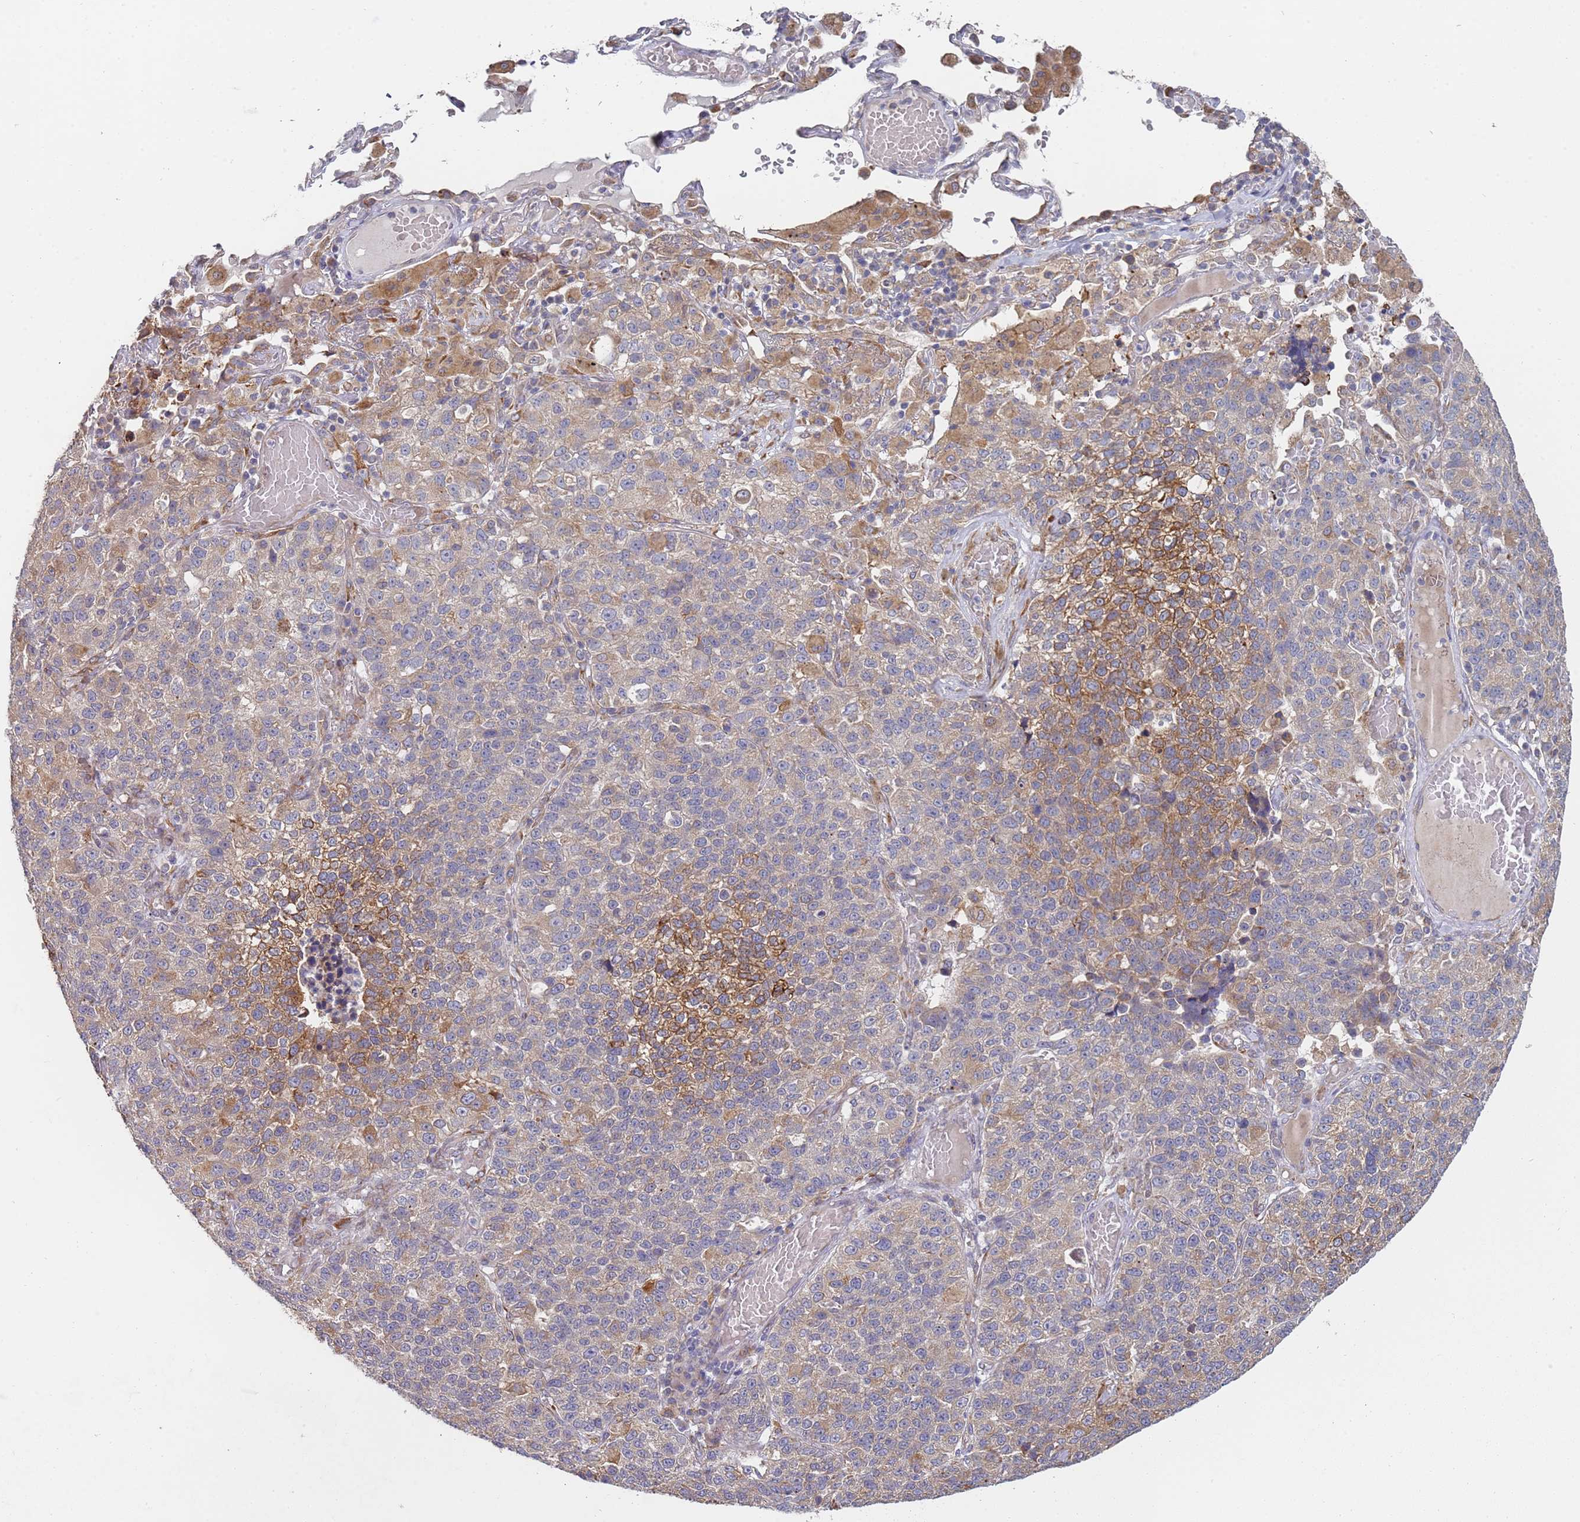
{"staining": {"intensity": "moderate", "quantity": "<25%", "location": "cytoplasmic/membranous"}, "tissue": "lung cancer", "cell_type": "Tumor cells", "image_type": "cancer", "snomed": [{"axis": "morphology", "description": "Adenocarcinoma, NOS"}, {"axis": "topography", "description": "Lung"}], "caption": "Immunohistochemical staining of lung cancer (adenocarcinoma) demonstrates low levels of moderate cytoplasmic/membranous protein expression in about <25% of tumor cells.", "gene": "VRK2", "patient": {"sex": "male", "age": 49}}